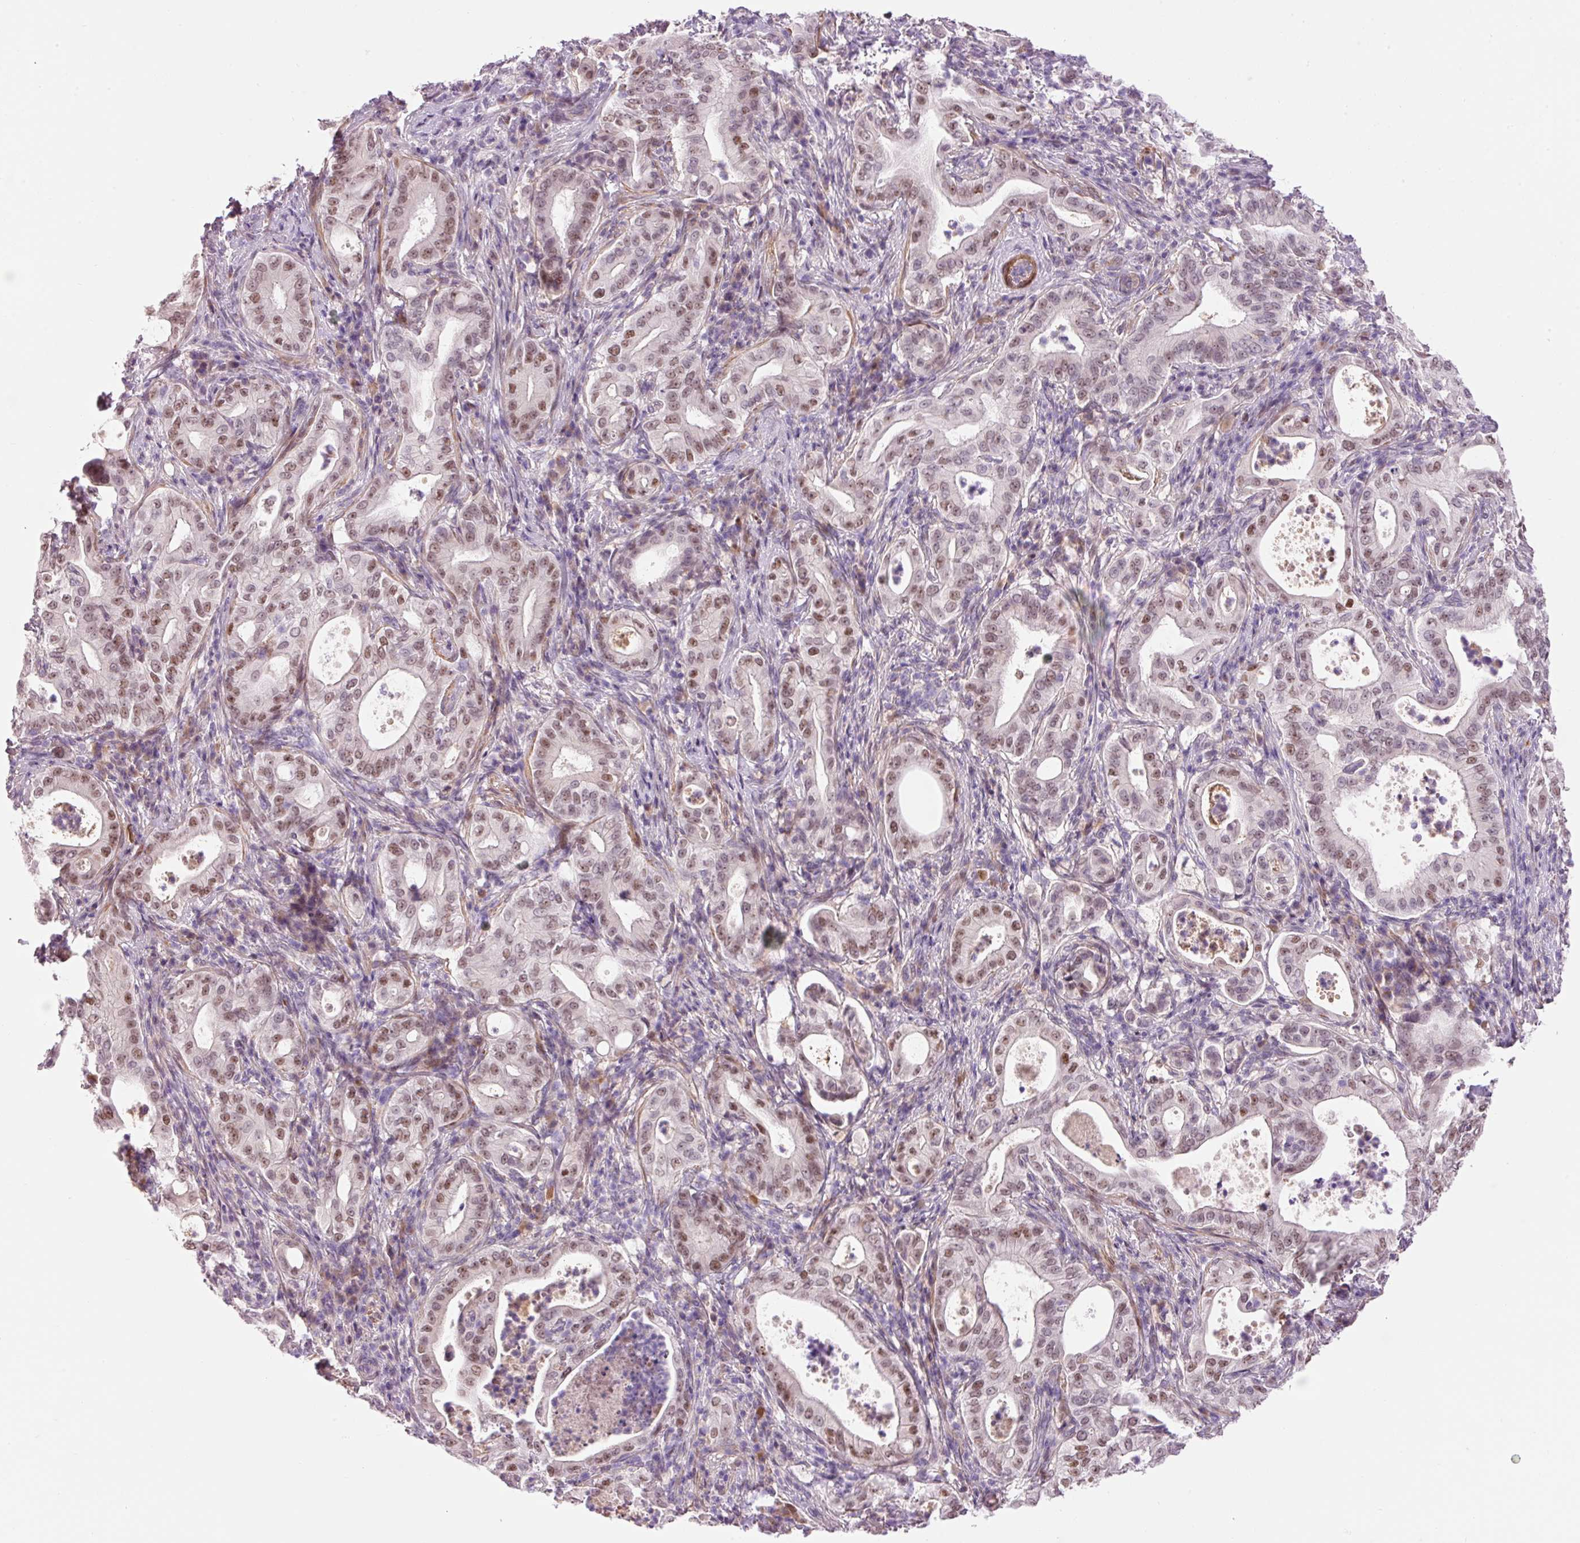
{"staining": {"intensity": "moderate", "quantity": ">75%", "location": "nuclear"}, "tissue": "pancreatic cancer", "cell_type": "Tumor cells", "image_type": "cancer", "snomed": [{"axis": "morphology", "description": "Adenocarcinoma, NOS"}, {"axis": "topography", "description": "Pancreas"}], "caption": "Immunohistochemistry histopathology image of human adenocarcinoma (pancreatic) stained for a protein (brown), which demonstrates medium levels of moderate nuclear staining in about >75% of tumor cells.", "gene": "HNF1A", "patient": {"sex": "male", "age": 71}}